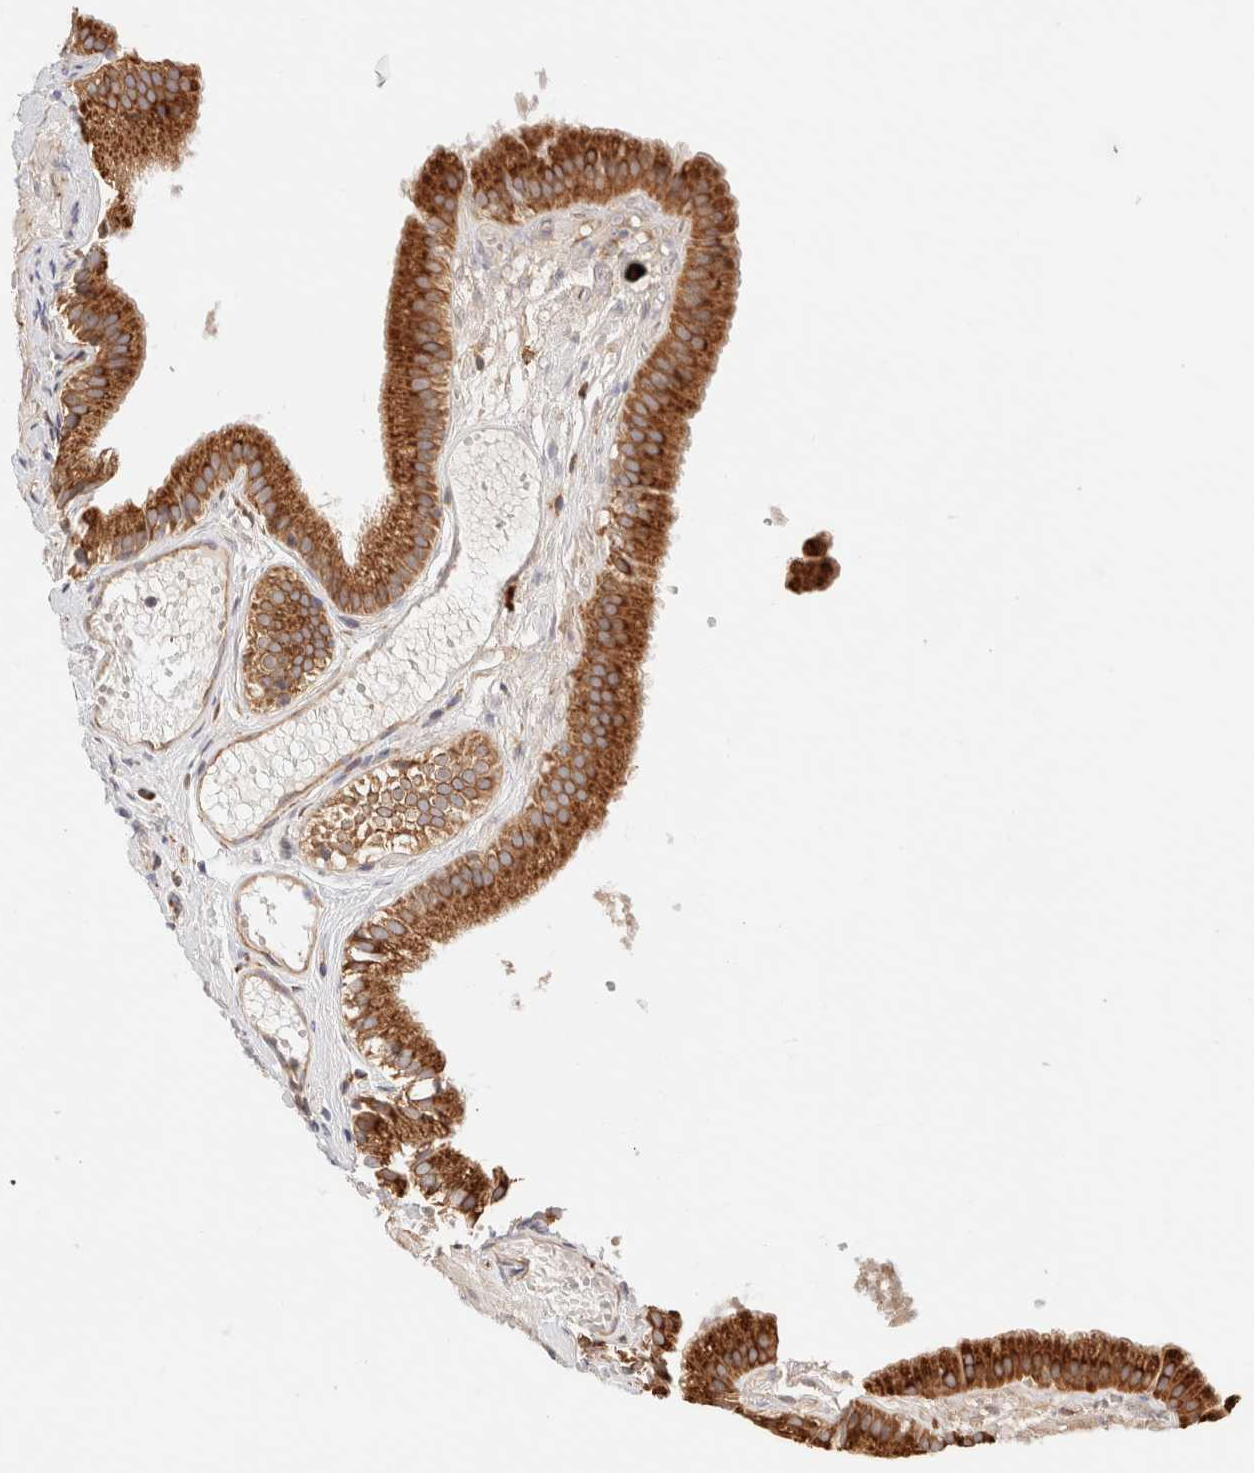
{"staining": {"intensity": "strong", "quantity": ">75%", "location": "cytoplasmic/membranous"}, "tissue": "gallbladder", "cell_type": "Glandular cells", "image_type": "normal", "snomed": [{"axis": "morphology", "description": "Normal tissue, NOS"}, {"axis": "topography", "description": "Gallbladder"}], "caption": "An IHC histopathology image of benign tissue is shown. Protein staining in brown shows strong cytoplasmic/membranous positivity in gallbladder within glandular cells.", "gene": "FER", "patient": {"sex": "female", "age": 26}}